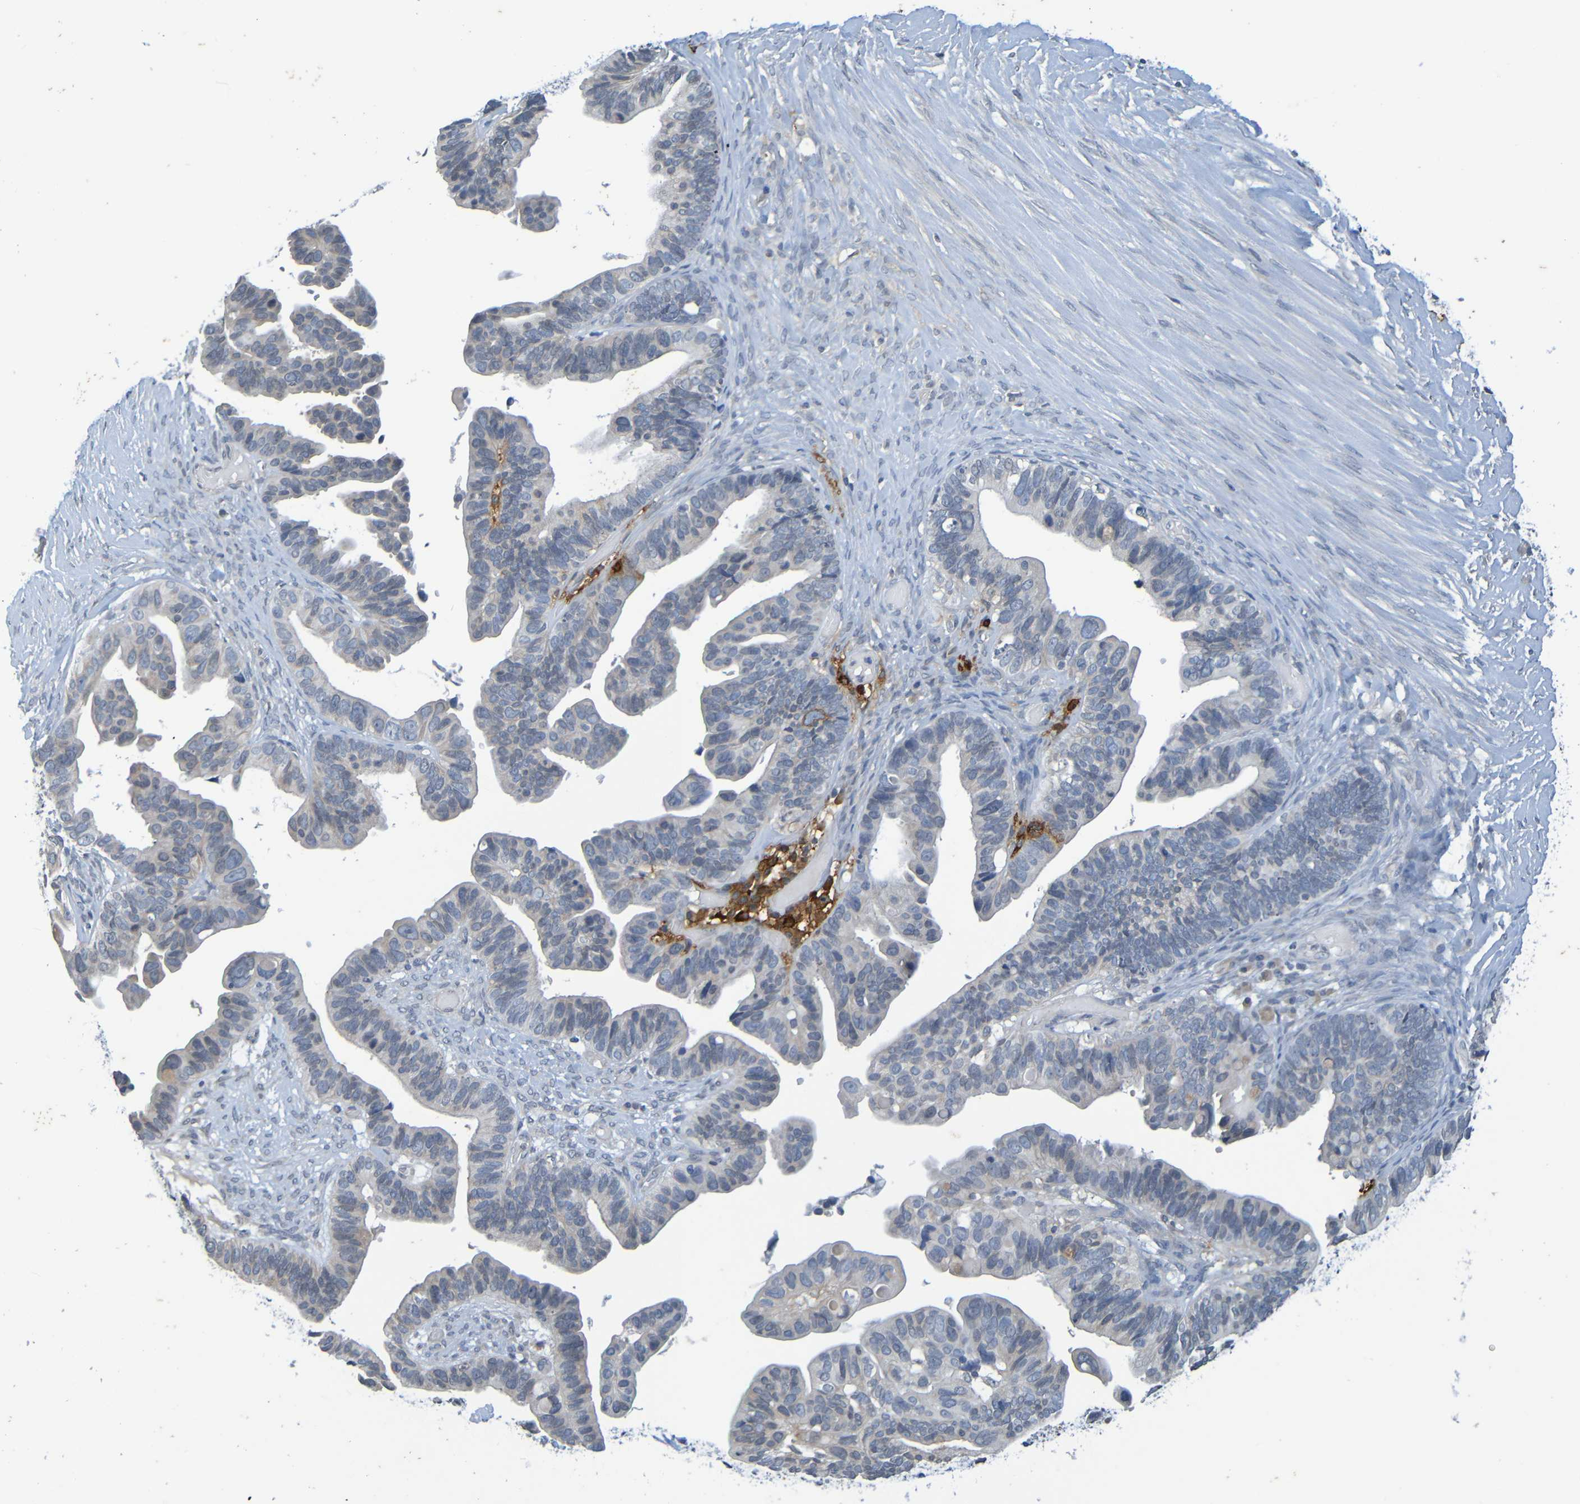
{"staining": {"intensity": "negative", "quantity": "none", "location": "none"}, "tissue": "ovarian cancer", "cell_type": "Tumor cells", "image_type": "cancer", "snomed": [{"axis": "morphology", "description": "Cystadenocarcinoma, serous, NOS"}, {"axis": "topography", "description": "Ovary"}], "caption": "The photomicrograph reveals no significant expression in tumor cells of ovarian cancer.", "gene": "C3AR1", "patient": {"sex": "female", "age": 56}}